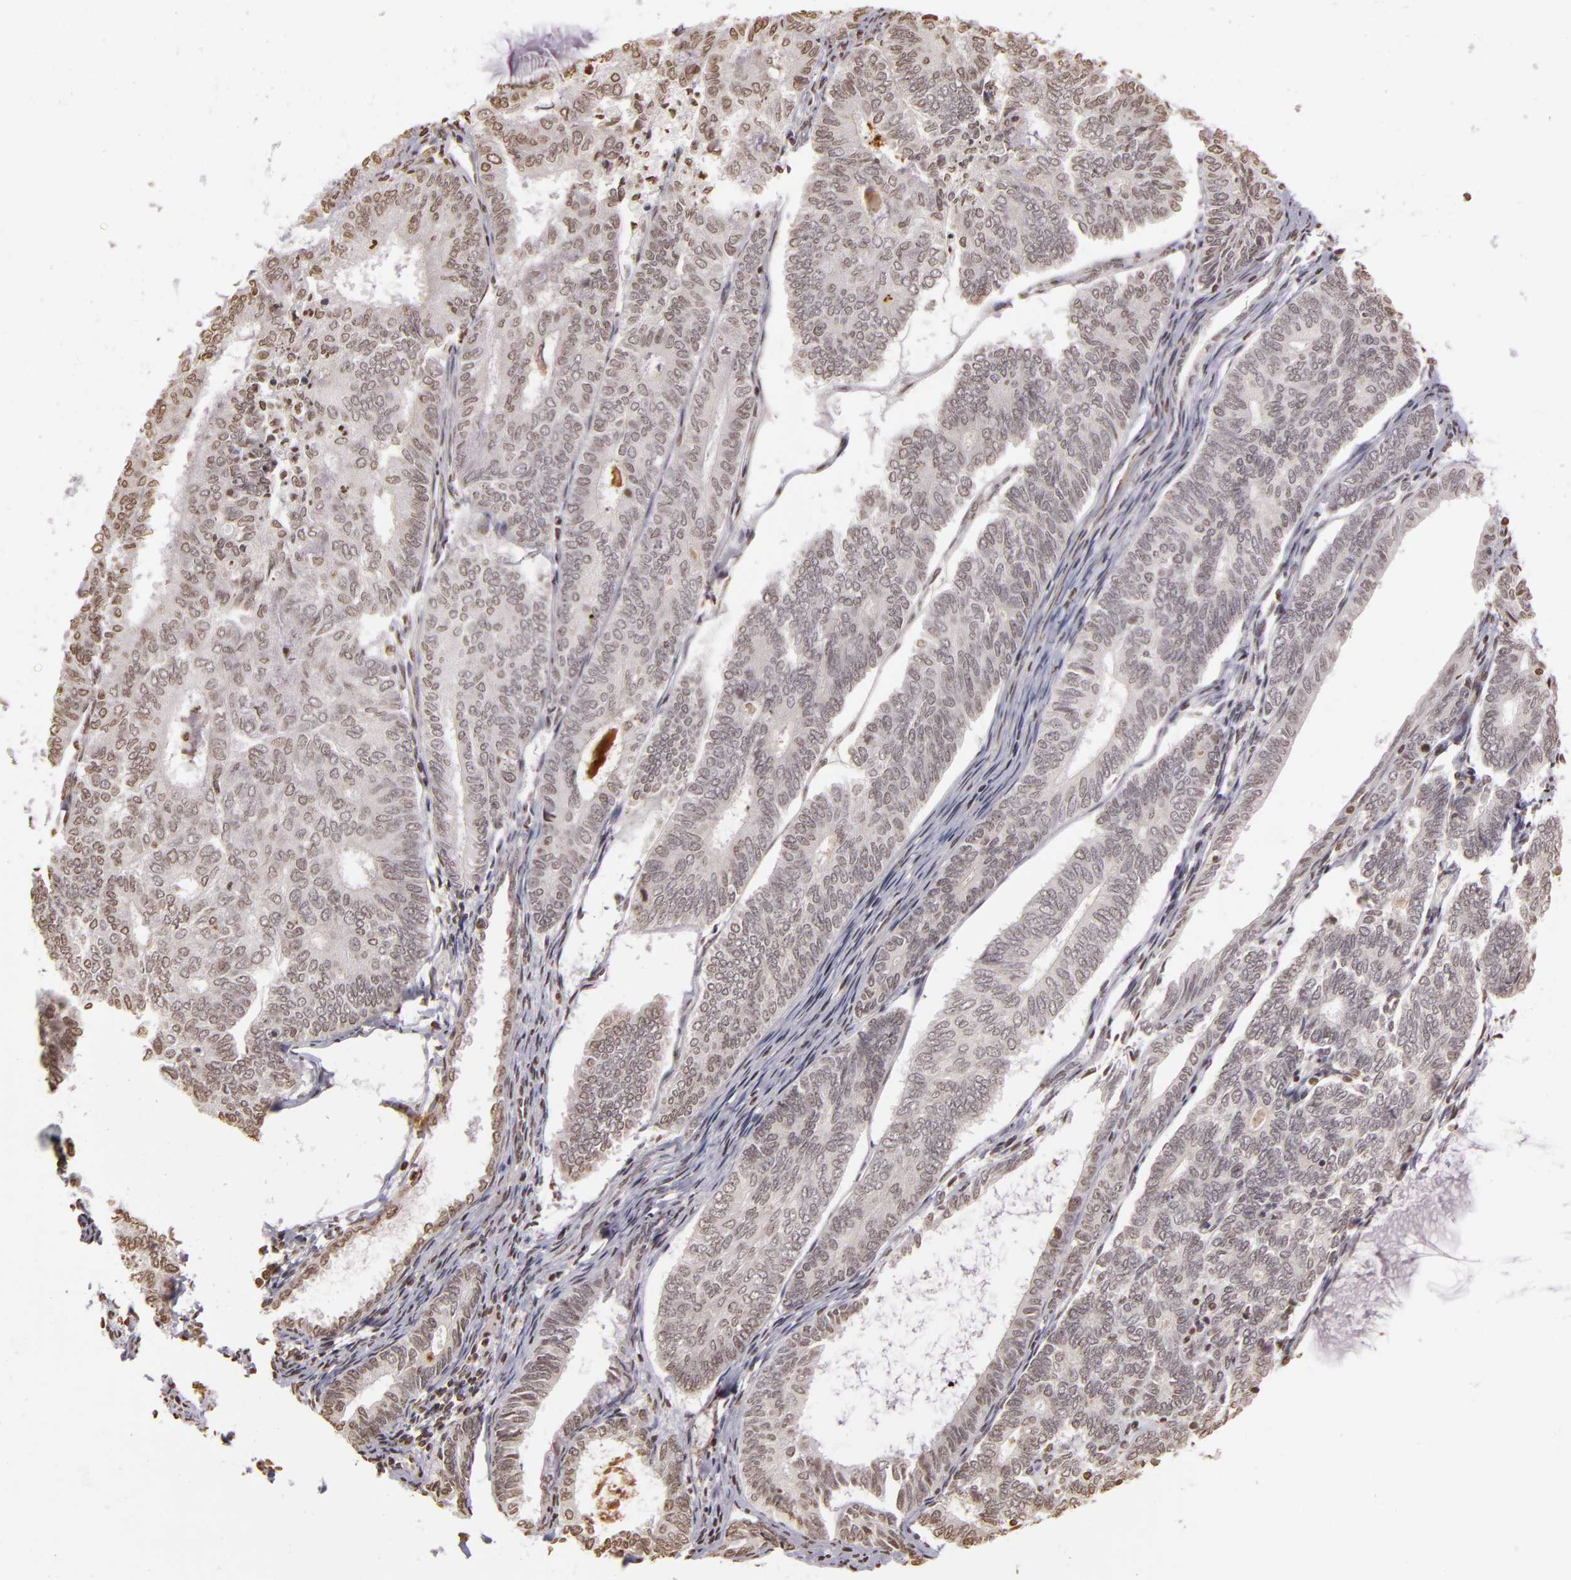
{"staining": {"intensity": "weak", "quantity": "<25%", "location": "nuclear"}, "tissue": "endometrial cancer", "cell_type": "Tumor cells", "image_type": "cancer", "snomed": [{"axis": "morphology", "description": "Adenocarcinoma, NOS"}, {"axis": "topography", "description": "Endometrium"}], "caption": "Tumor cells are negative for protein expression in human endometrial cancer. (DAB (3,3'-diaminobenzidine) IHC visualized using brightfield microscopy, high magnification).", "gene": "THRB", "patient": {"sex": "female", "age": 59}}